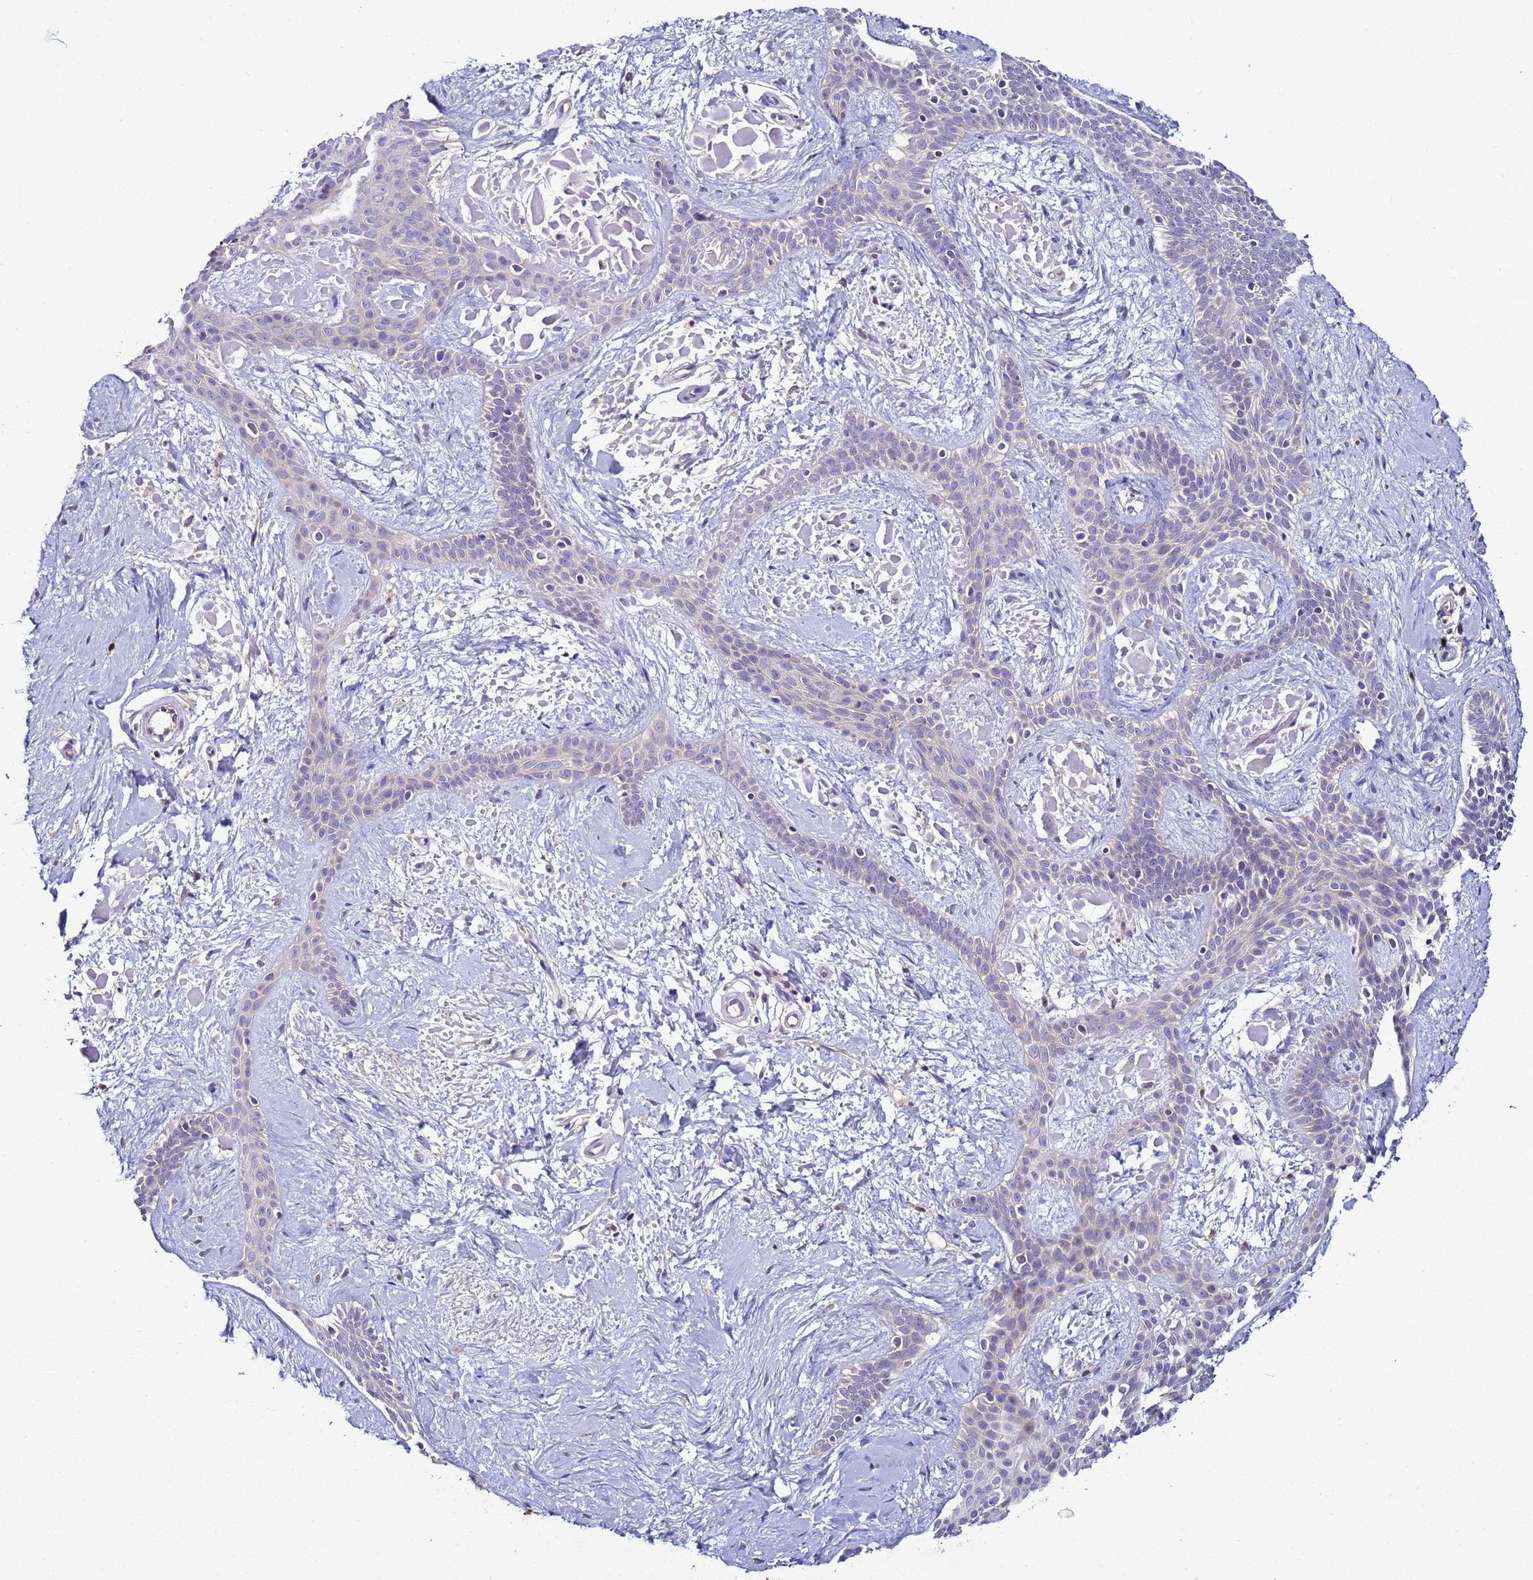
{"staining": {"intensity": "negative", "quantity": "none", "location": "none"}, "tissue": "skin cancer", "cell_type": "Tumor cells", "image_type": "cancer", "snomed": [{"axis": "morphology", "description": "Basal cell carcinoma"}, {"axis": "topography", "description": "Skin"}], "caption": "Photomicrograph shows no significant protein staining in tumor cells of skin cancer (basal cell carcinoma). Nuclei are stained in blue.", "gene": "RABL2B", "patient": {"sex": "male", "age": 78}}